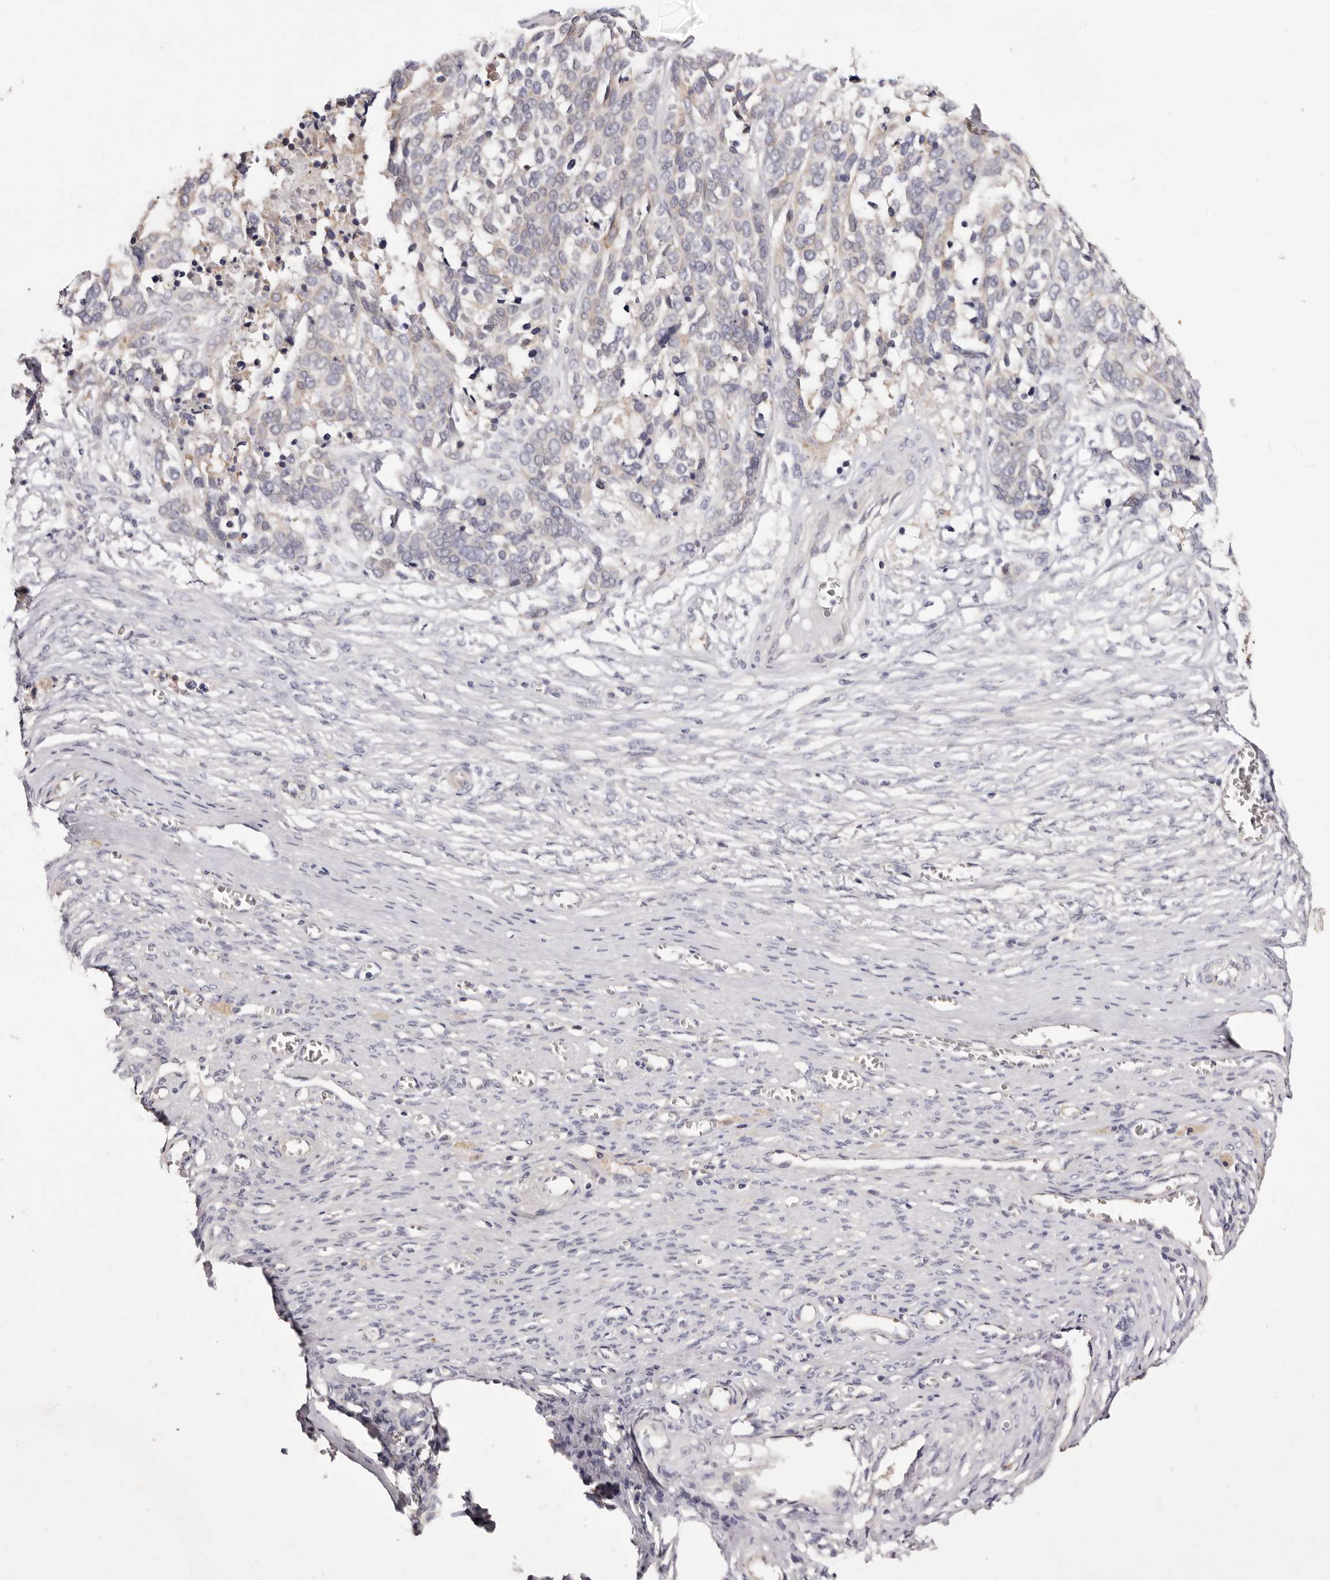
{"staining": {"intensity": "negative", "quantity": "none", "location": "none"}, "tissue": "ovarian cancer", "cell_type": "Tumor cells", "image_type": "cancer", "snomed": [{"axis": "morphology", "description": "Cystadenocarcinoma, serous, NOS"}, {"axis": "topography", "description": "Ovary"}], "caption": "A high-resolution micrograph shows immunohistochemistry staining of ovarian cancer (serous cystadenocarcinoma), which demonstrates no significant positivity in tumor cells.", "gene": "STK16", "patient": {"sex": "female", "age": 44}}